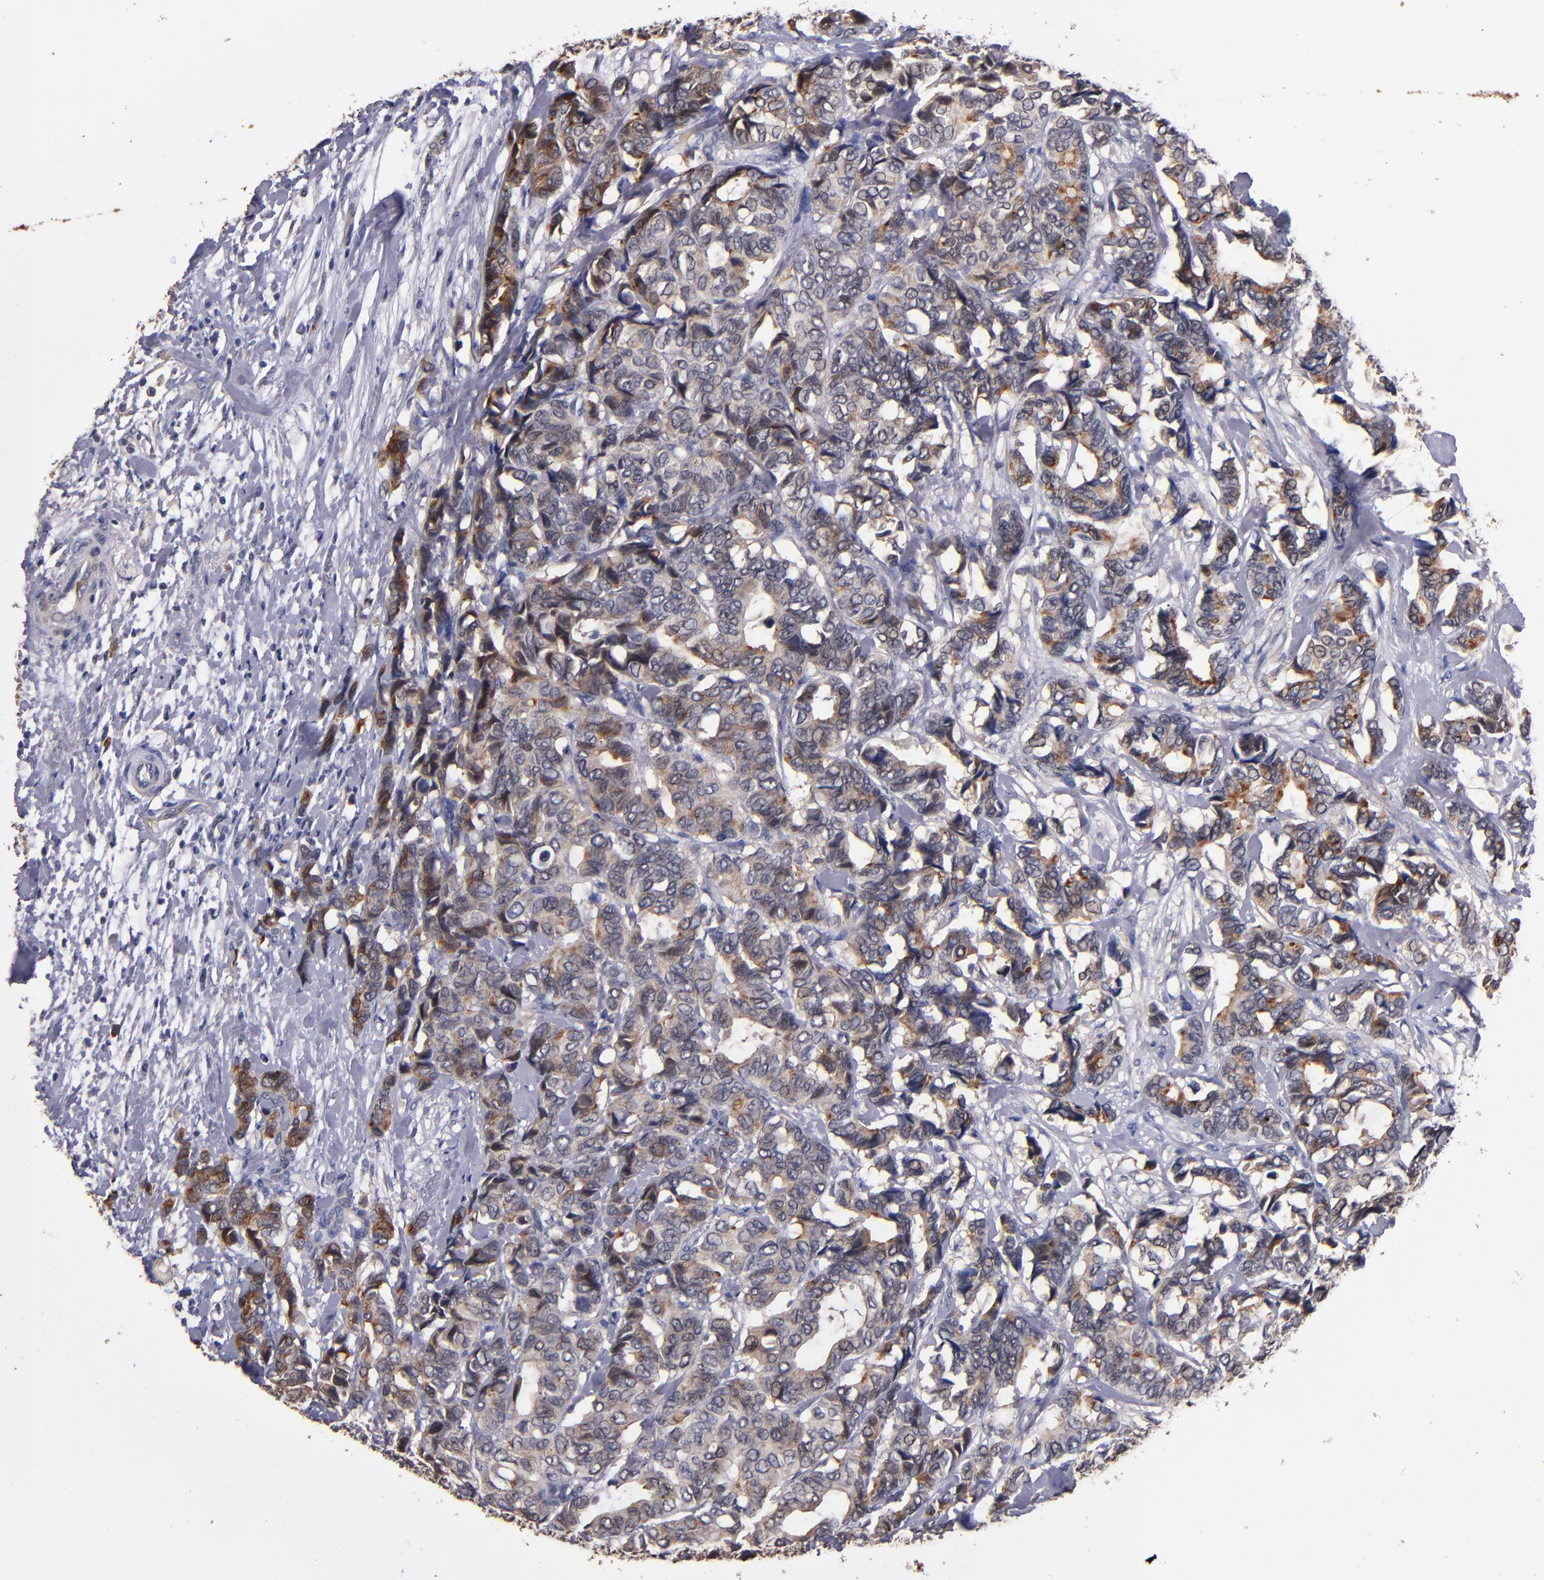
{"staining": {"intensity": "strong", "quantity": "25%-75%", "location": "cytoplasmic/membranous"}, "tissue": "breast cancer", "cell_type": "Tumor cells", "image_type": "cancer", "snomed": [{"axis": "morphology", "description": "Duct carcinoma"}, {"axis": "topography", "description": "Breast"}], "caption": "IHC of human breast invasive ductal carcinoma exhibits high levels of strong cytoplasmic/membranous expression in approximately 25%-75% of tumor cells.", "gene": "TTLL12", "patient": {"sex": "female", "age": 87}}